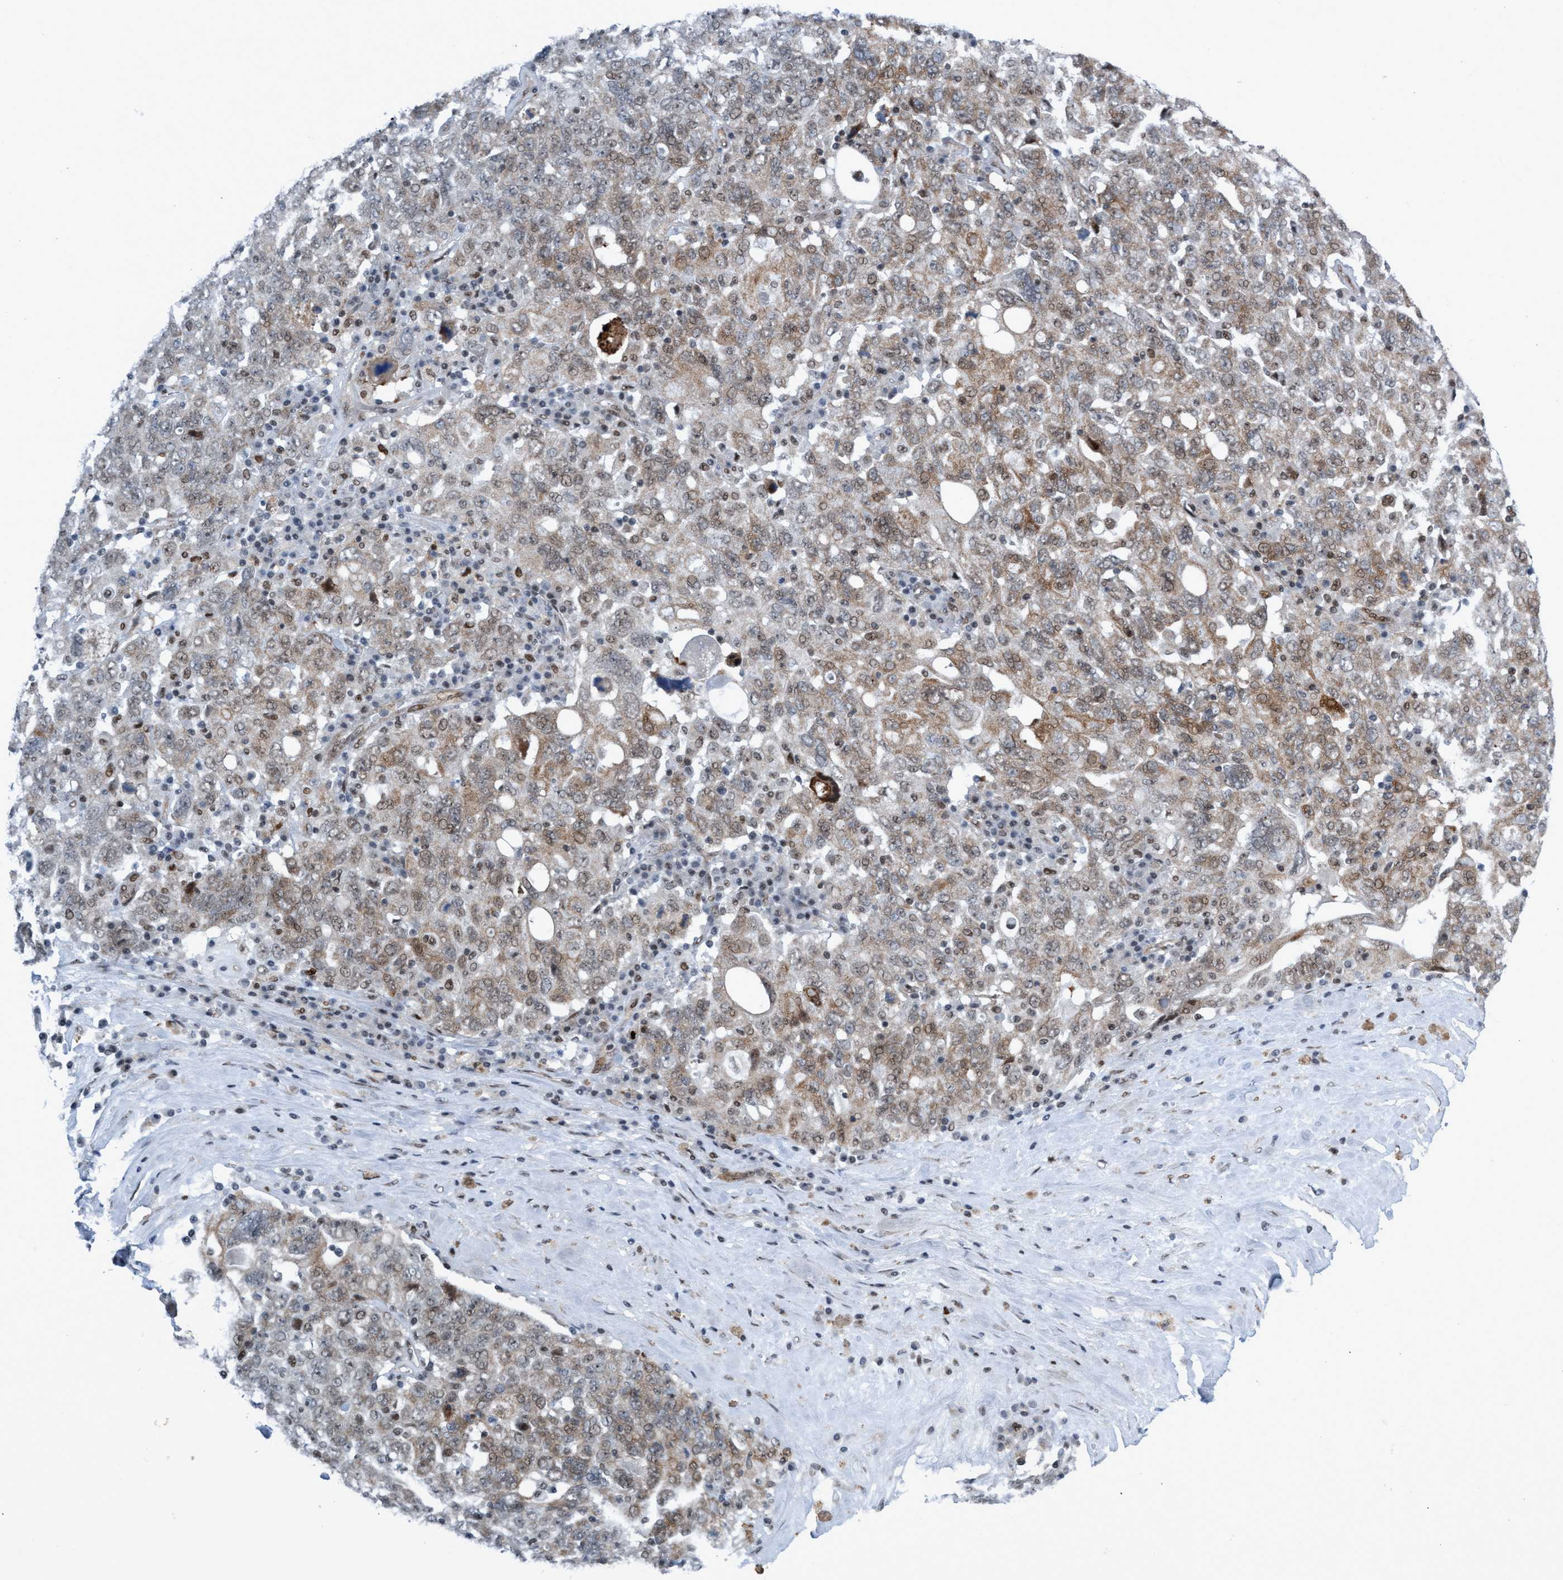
{"staining": {"intensity": "weak", "quantity": ">75%", "location": "cytoplasmic/membranous,nuclear"}, "tissue": "ovarian cancer", "cell_type": "Tumor cells", "image_type": "cancer", "snomed": [{"axis": "morphology", "description": "Carcinoma, endometroid"}, {"axis": "topography", "description": "Ovary"}], "caption": "Ovarian cancer (endometroid carcinoma) stained for a protein (brown) displays weak cytoplasmic/membranous and nuclear positive positivity in approximately >75% of tumor cells.", "gene": "CWC27", "patient": {"sex": "female", "age": 62}}